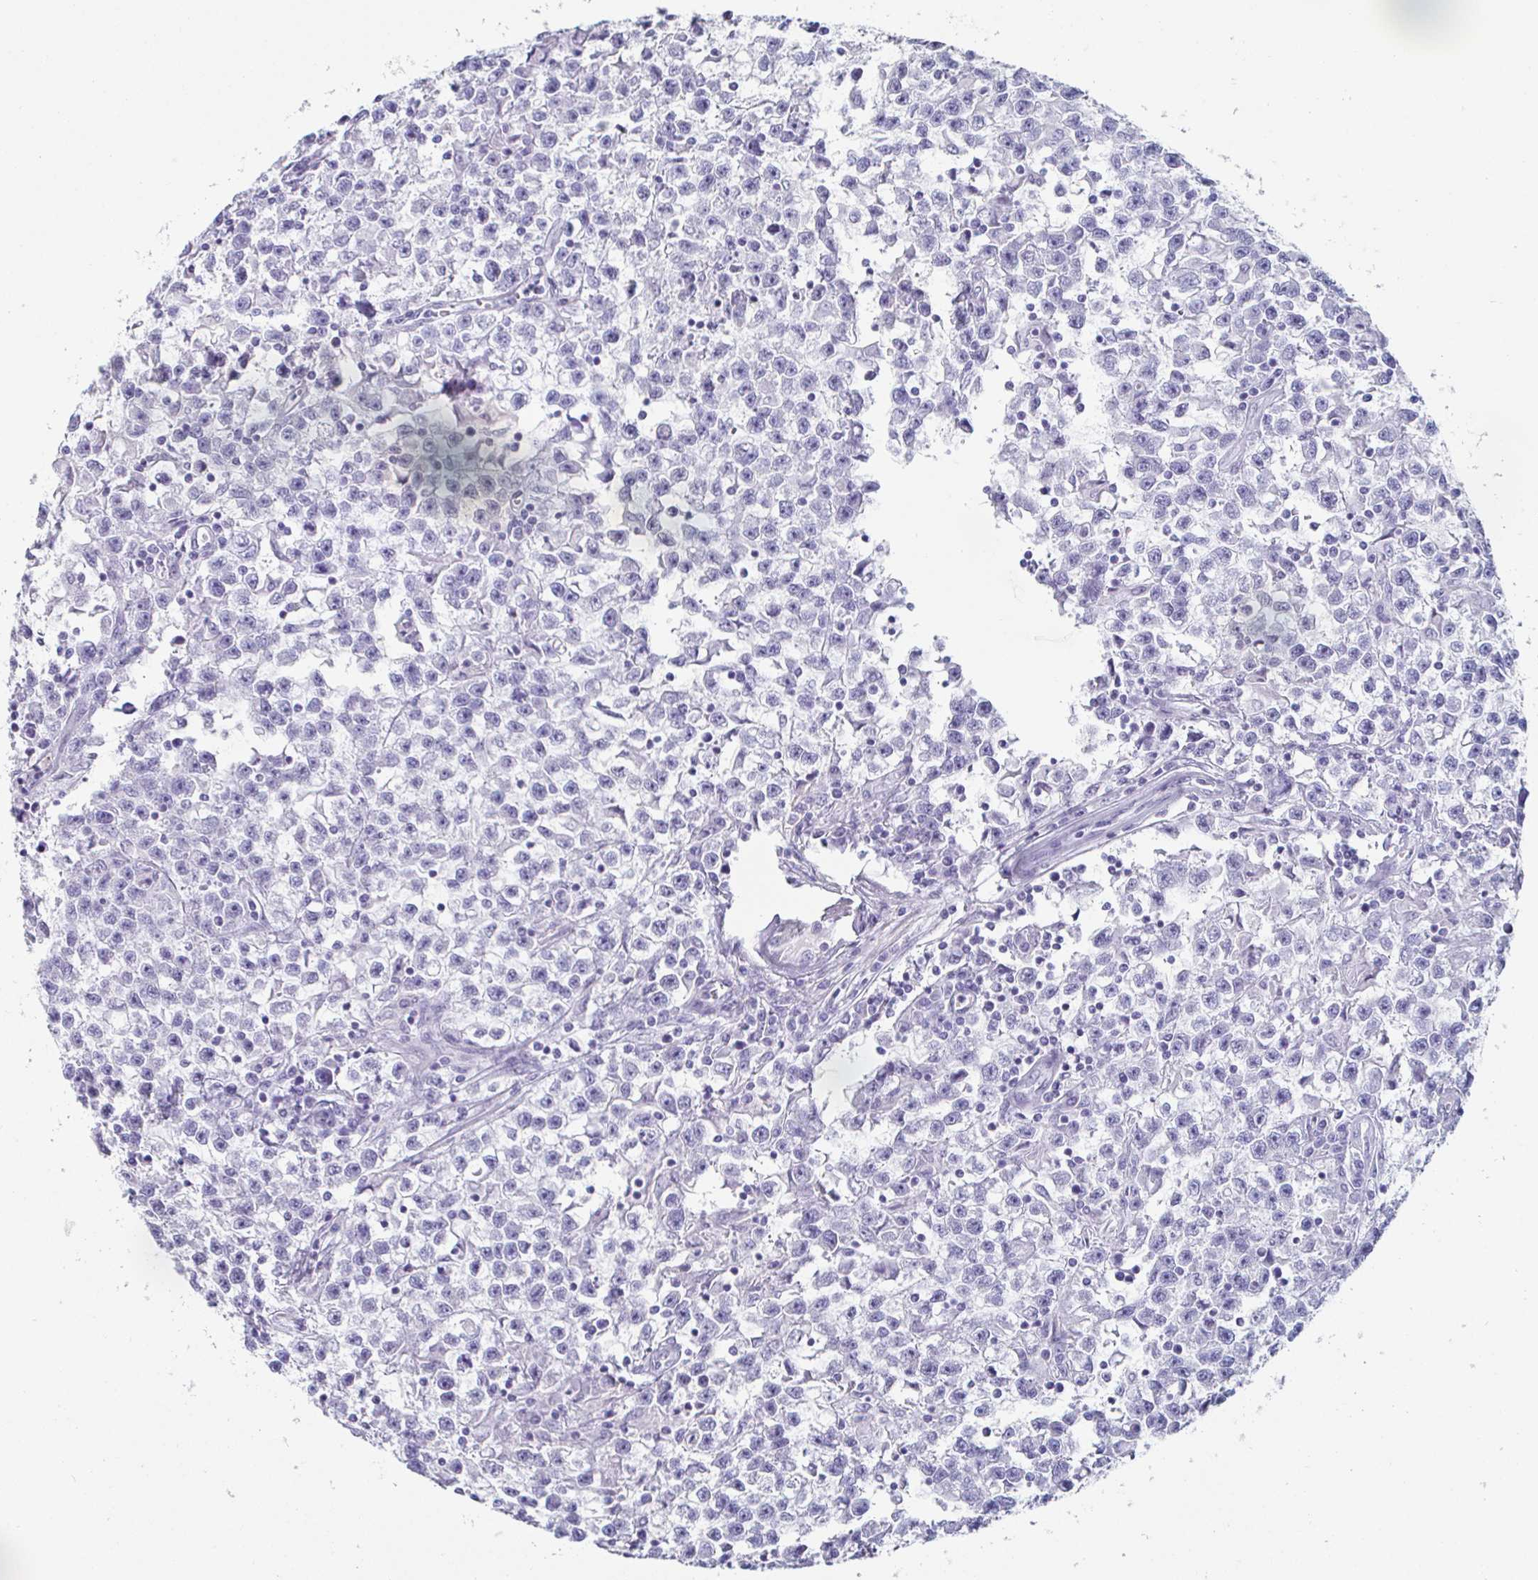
{"staining": {"intensity": "negative", "quantity": "none", "location": "none"}, "tissue": "testis cancer", "cell_type": "Tumor cells", "image_type": "cancer", "snomed": [{"axis": "morphology", "description": "Seminoma, NOS"}, {"axis": "topography", "description": "Testis"}], "caption": "Seminoma (testis) stained for a protein using IHC shows no positivity tumor cells.", "gene": "CREG2", "patient": {"sex": "male", "age": 31}}